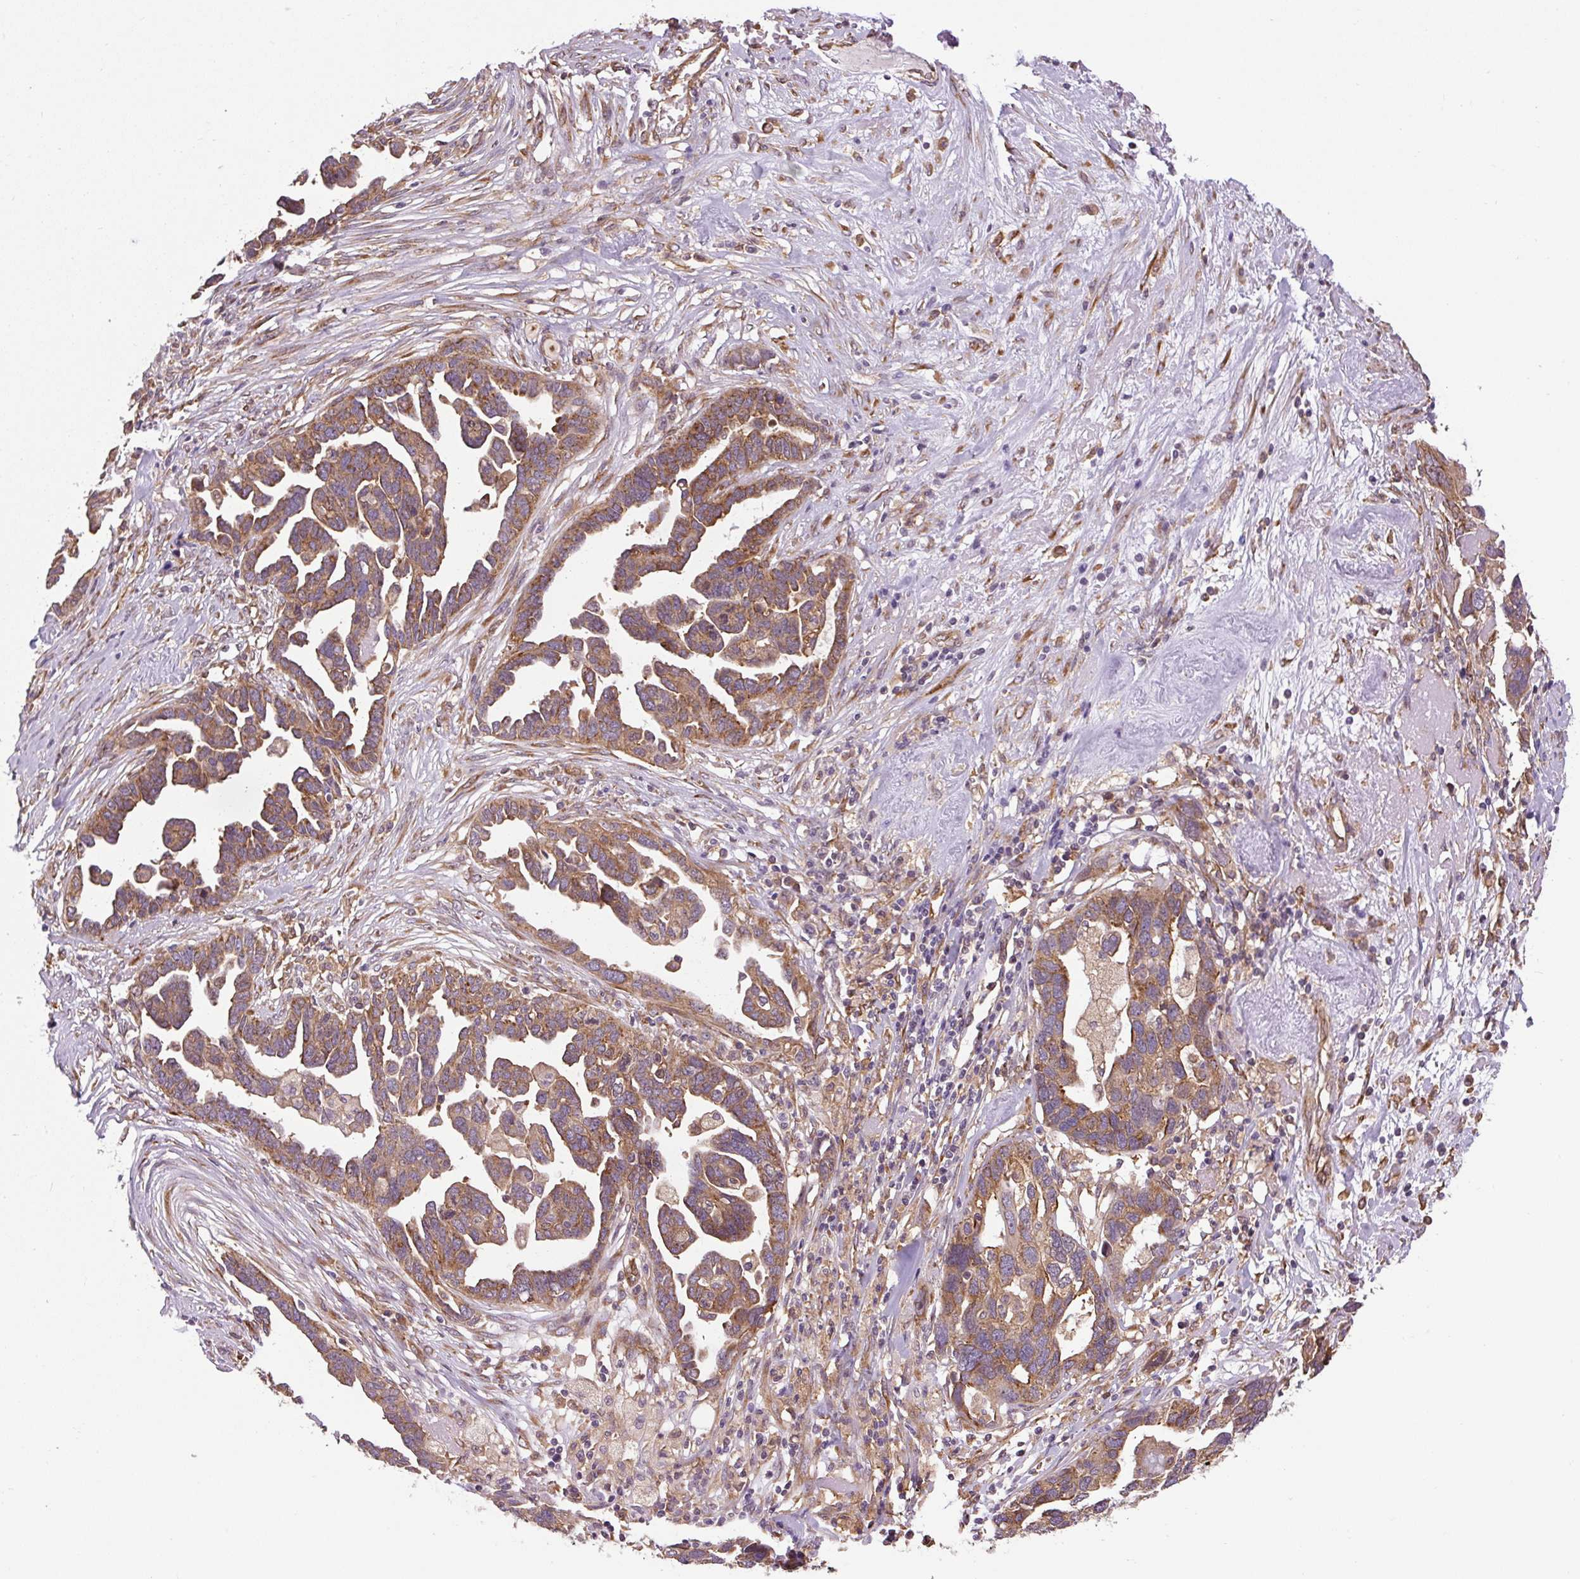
{"staining": {"intensity": "moderate", "quantity": ">75%", "location": "cytoplasmic/membranous"}, "tissue": "ovarian cancer", "cell_type": "Tumor cells", "image_type": "cancer", "snomed": [{"axis": "morphology", "description": "Cystadenocarcinoma, serous, NOS"}, {"axis": "topography", "description": "Ovary"}], "caption": "This image demonstrates immunohistochemistry staining of ovarian serous cystadenocarcinoma, with medium moderate cytoplasmic/membranous positivity in about >75% of tumor cells.", "gene": "SEPTIN10", "patient": {"sex": "female", "age": 54}}